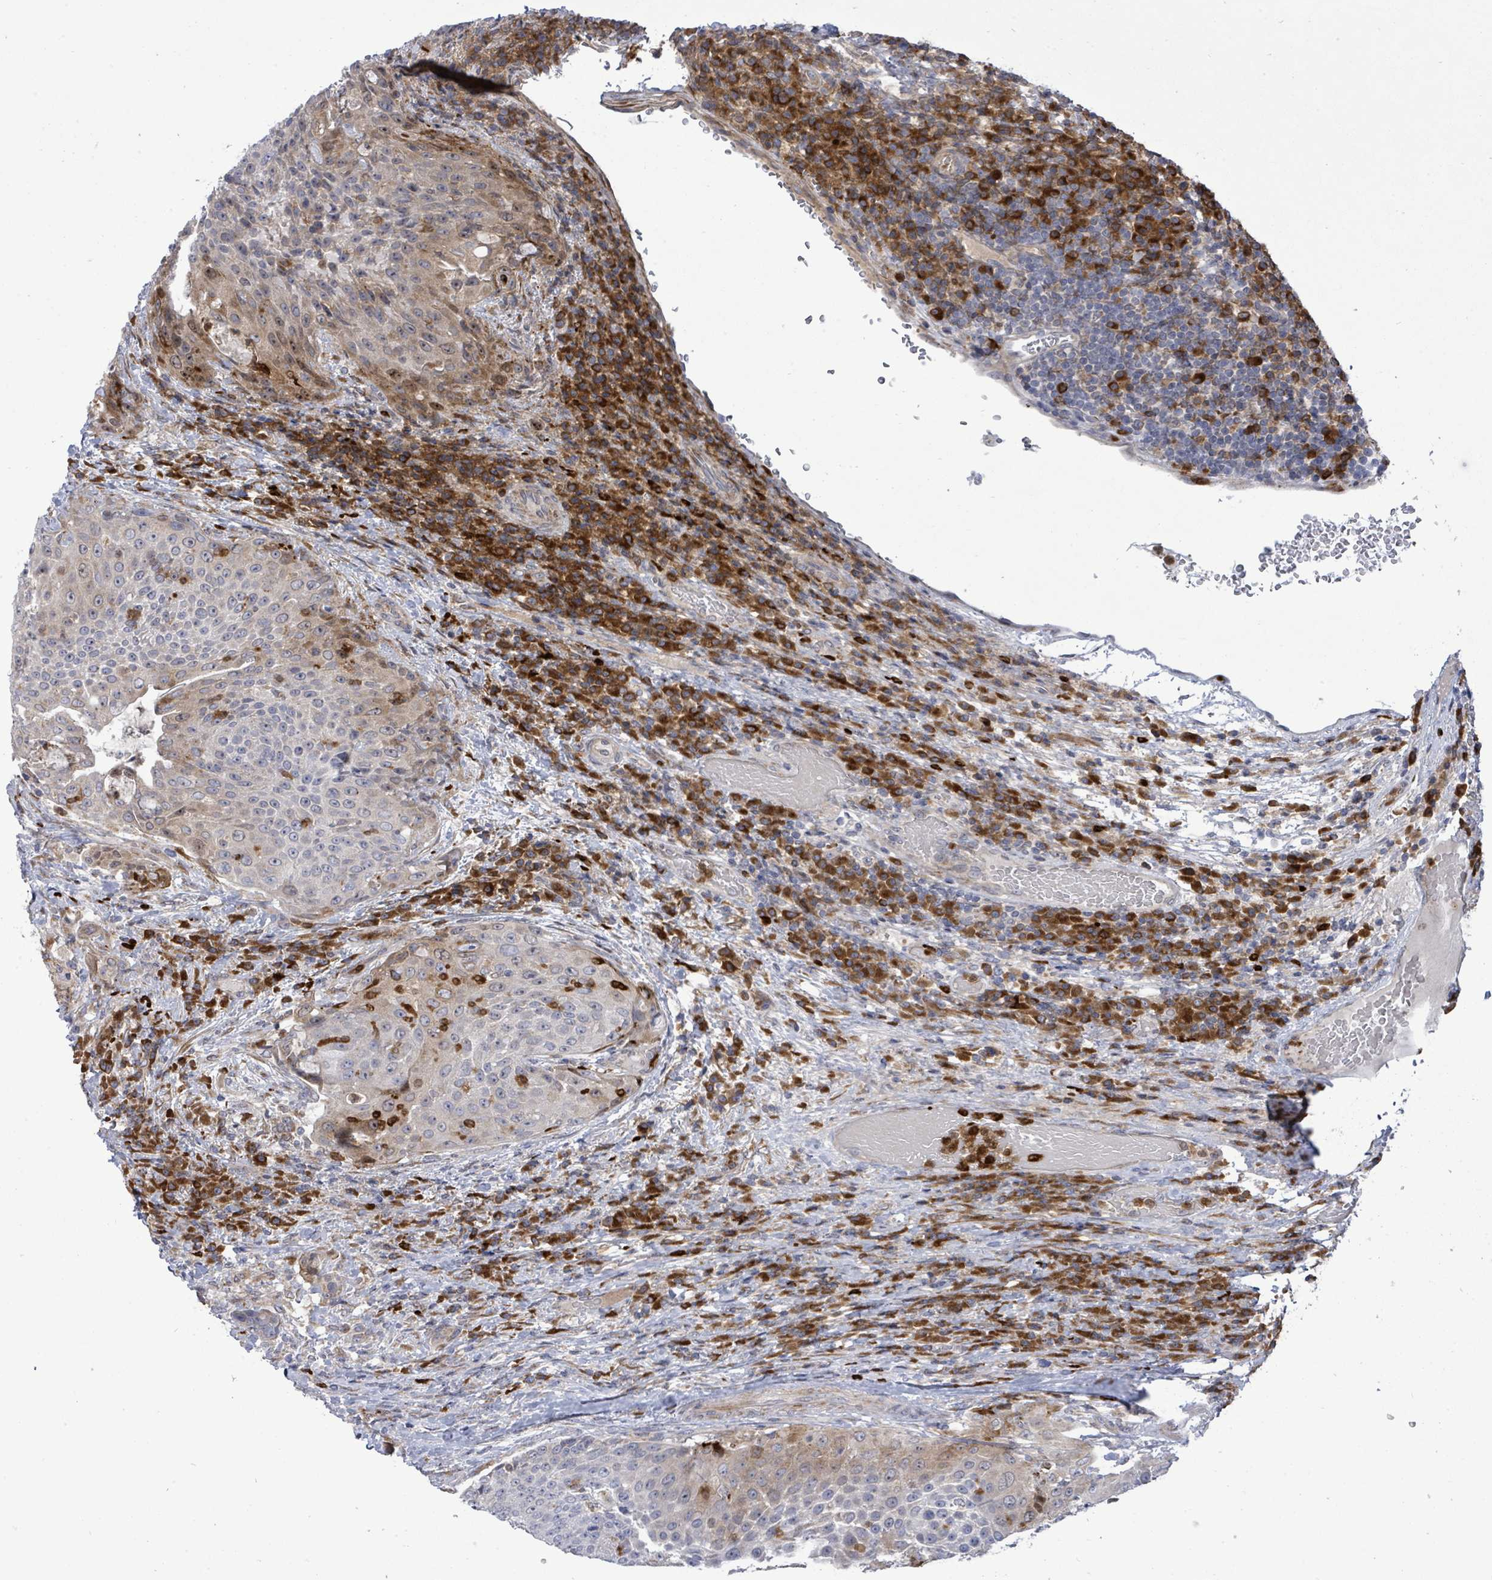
{"staining": {"intensity": "moderate", "quantity": "<25%", "location": "cytoplasmic/membranous"}, "tissue": "urothelial cancer", "cell_type": "Tumor cells", "image_type": "cancer", "snomed": [{"axis": "morphology", "description": "Urothelial carcinoma, High grade"}, {"axis": "topography", "description": "Urinary bladder"}], "caption": "Human urothelial carcinoma (high-grade) stained for a protein (brown) displays moderate cytoplasmic/membranous positive staining in about <25% of tumor cells.", "gene": "SAR1A", "patient": {"sex": "female", "age": 63}}